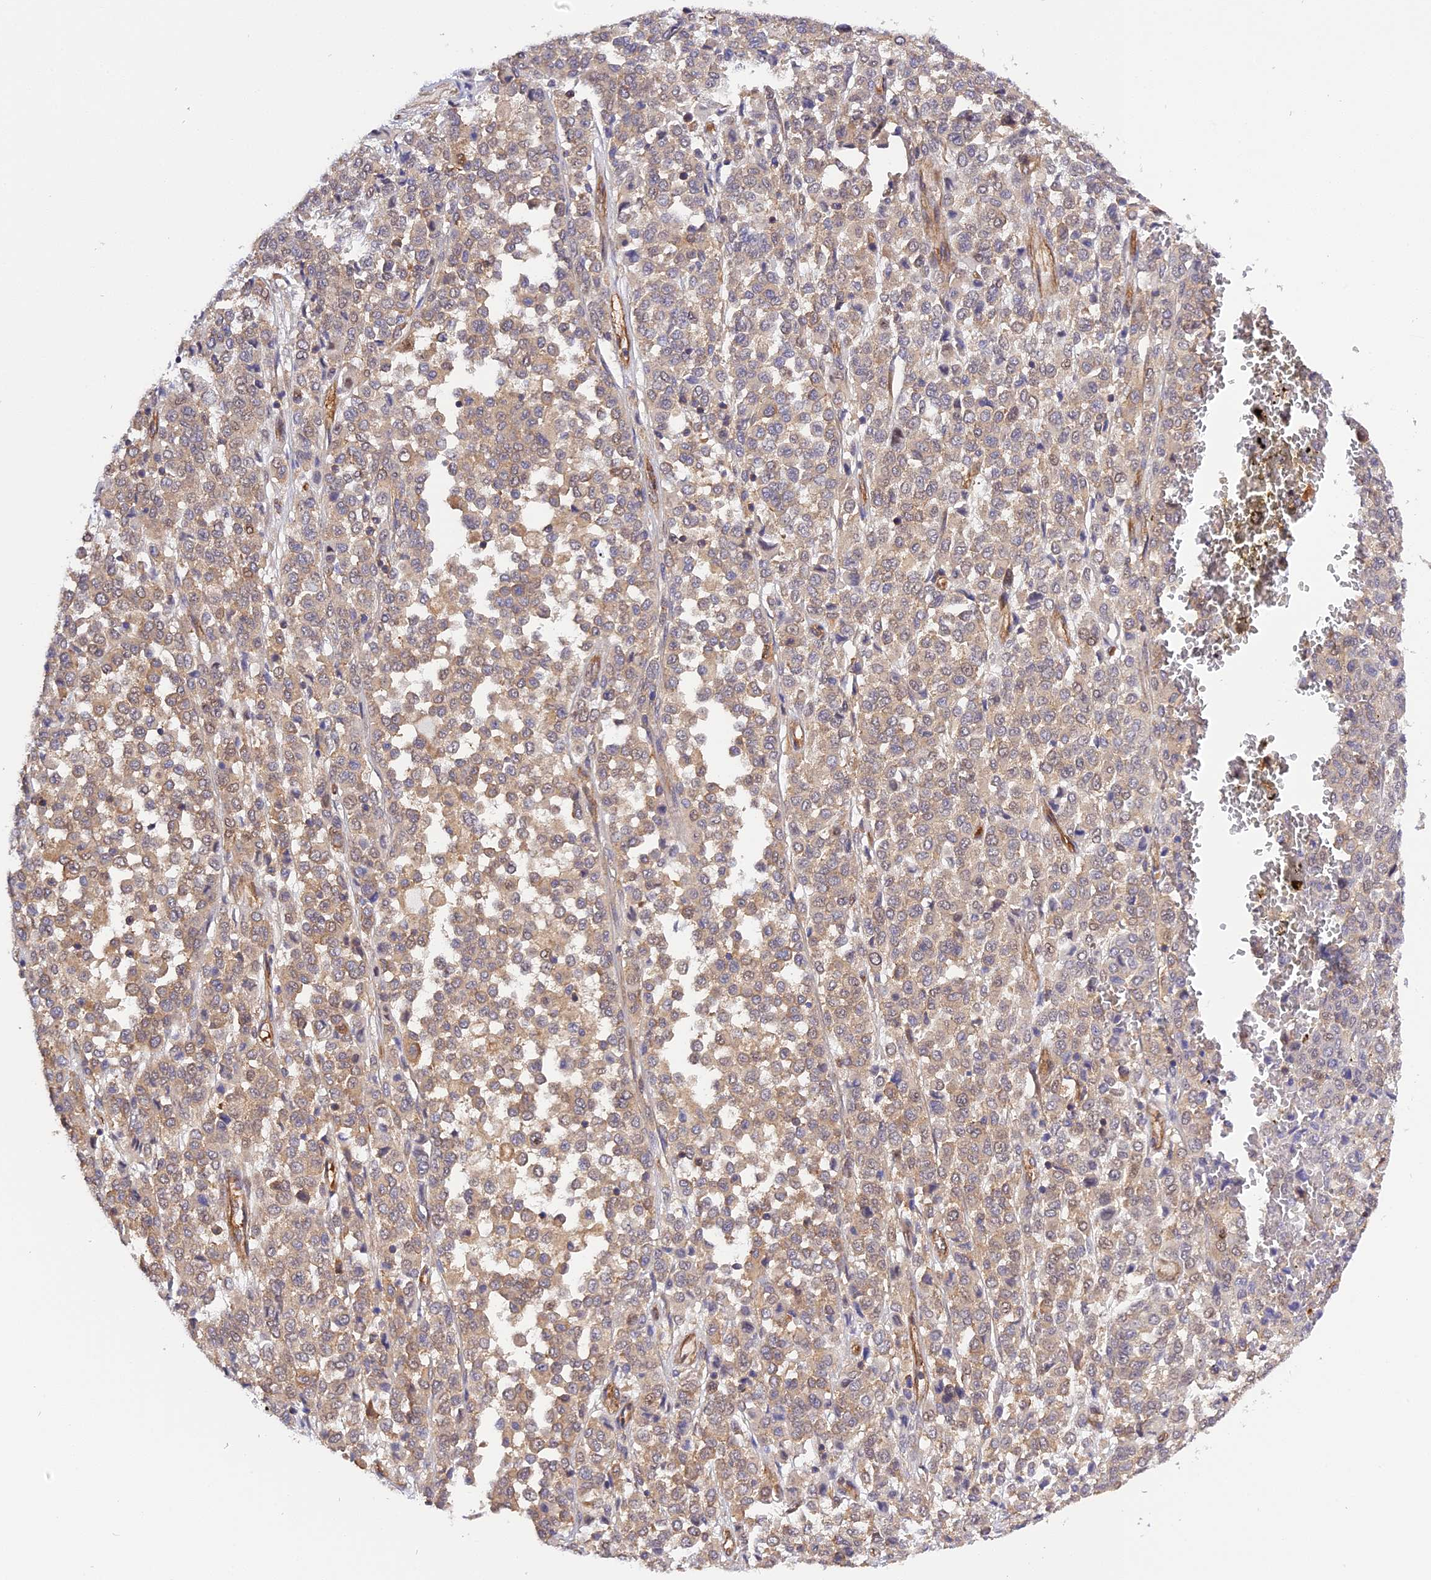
{"staining": {"intensity": "weak", "quantity": "<25%", "location": "cytoplasmic/membranous"}, "tissue": "melanoma", "cell_type": "Tumor cells", "image_type": "cancer", "snomed": [{"axis": "morphology", "description": "Malignant melanoma, Metastatic site"}, {"axis": "topography", "description": "Pancreas"}], "caption": "IHC image of melanoma stained for a protein (brown), which shows no staining in tumor cells.", "gene": "C5orf22", "patient": {"sex": "female", "age": 30}}